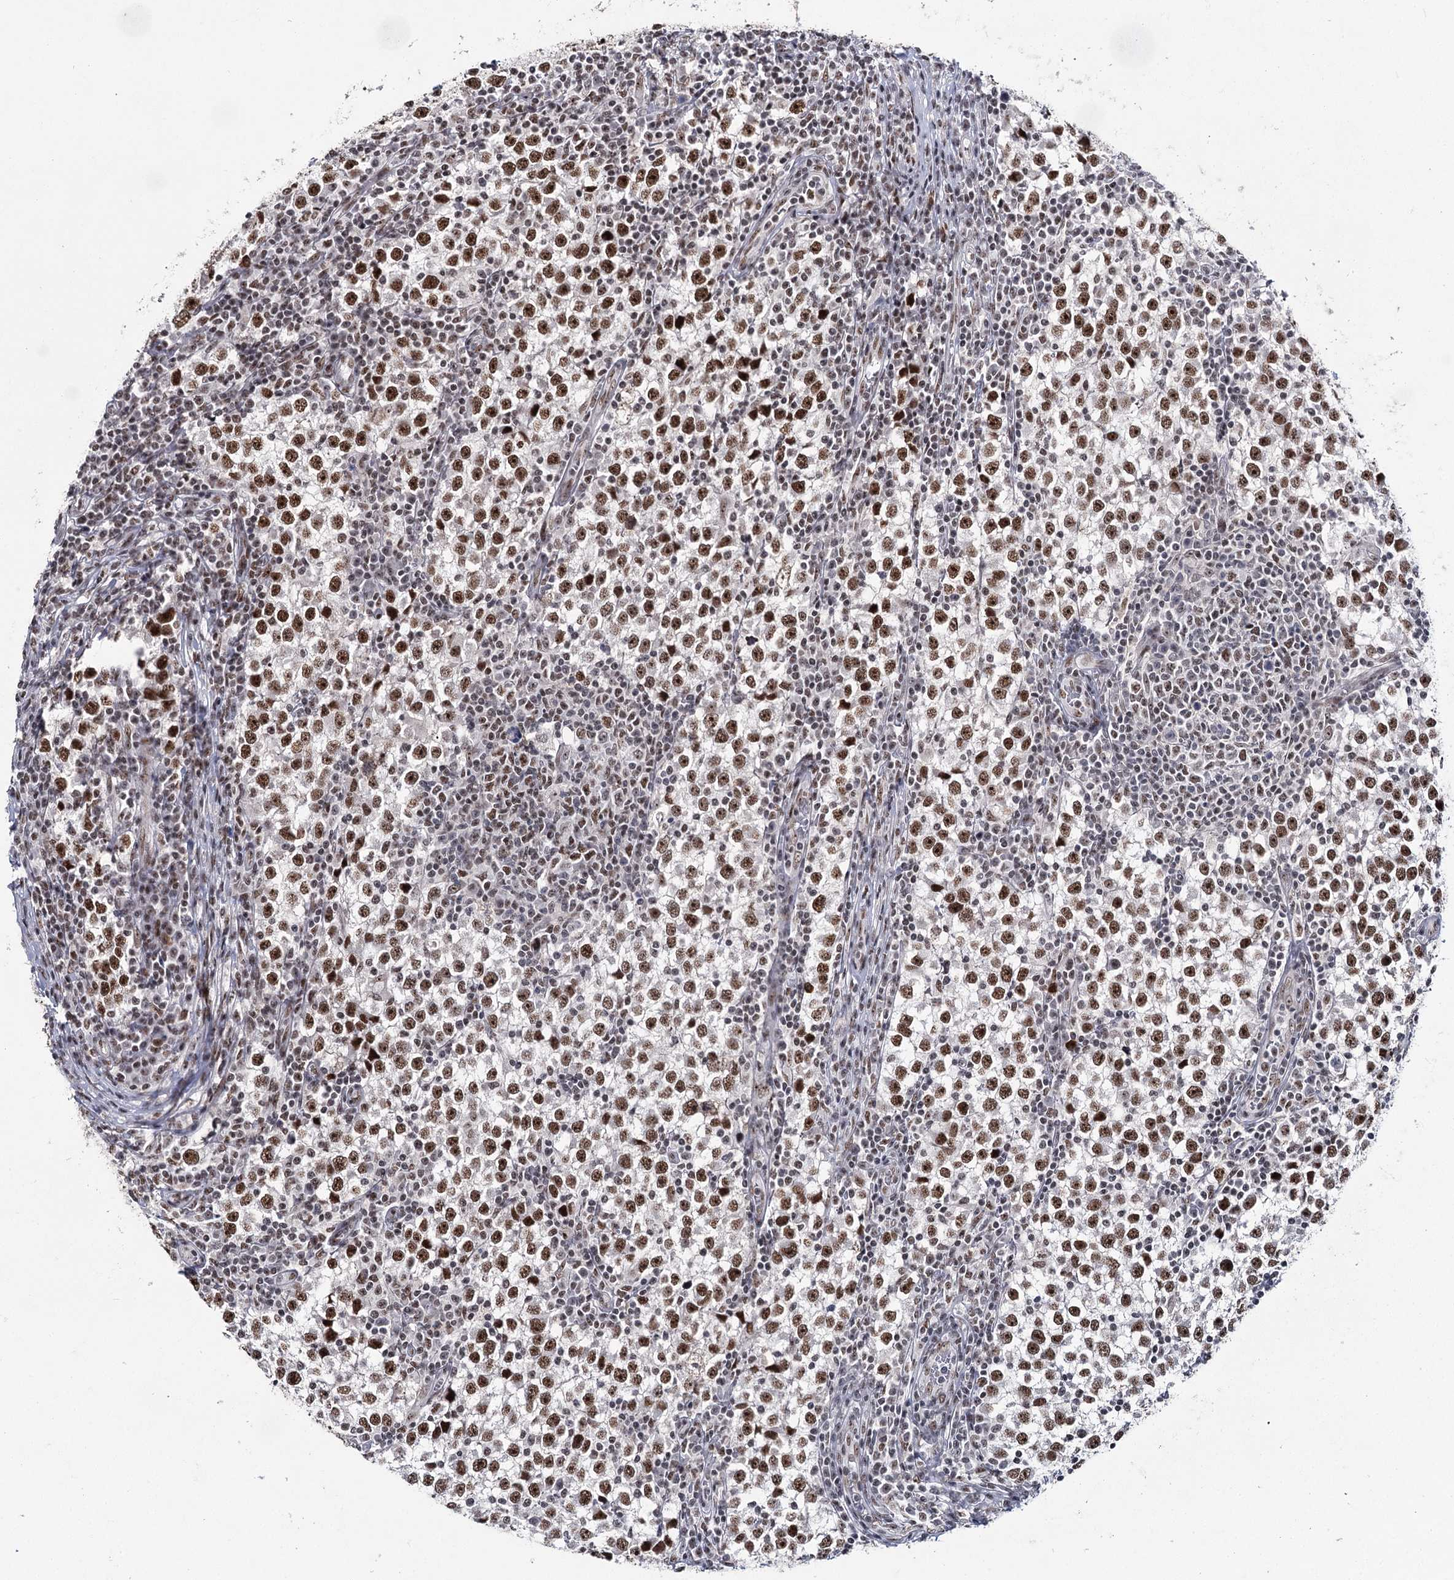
{"staining": {"intensity": "strong", "quantity": ">75%", "location": "nuclear"}, "tissue": "testis cancer", "cell_type": "Tumor cells", "image_type": "cancer", "snomed": [{"axis": "morphology", "description": "Seminoma, NOS"}, {"axis": "topography", "description": "Testis"}], "caption": "Immunohistochemical staining of human testis seminoma displays high levels of strong nuclear expression in about >75% of tumor cells.", "gene": "SCAF8", "patient": {"sex": "male", "age": 65}}